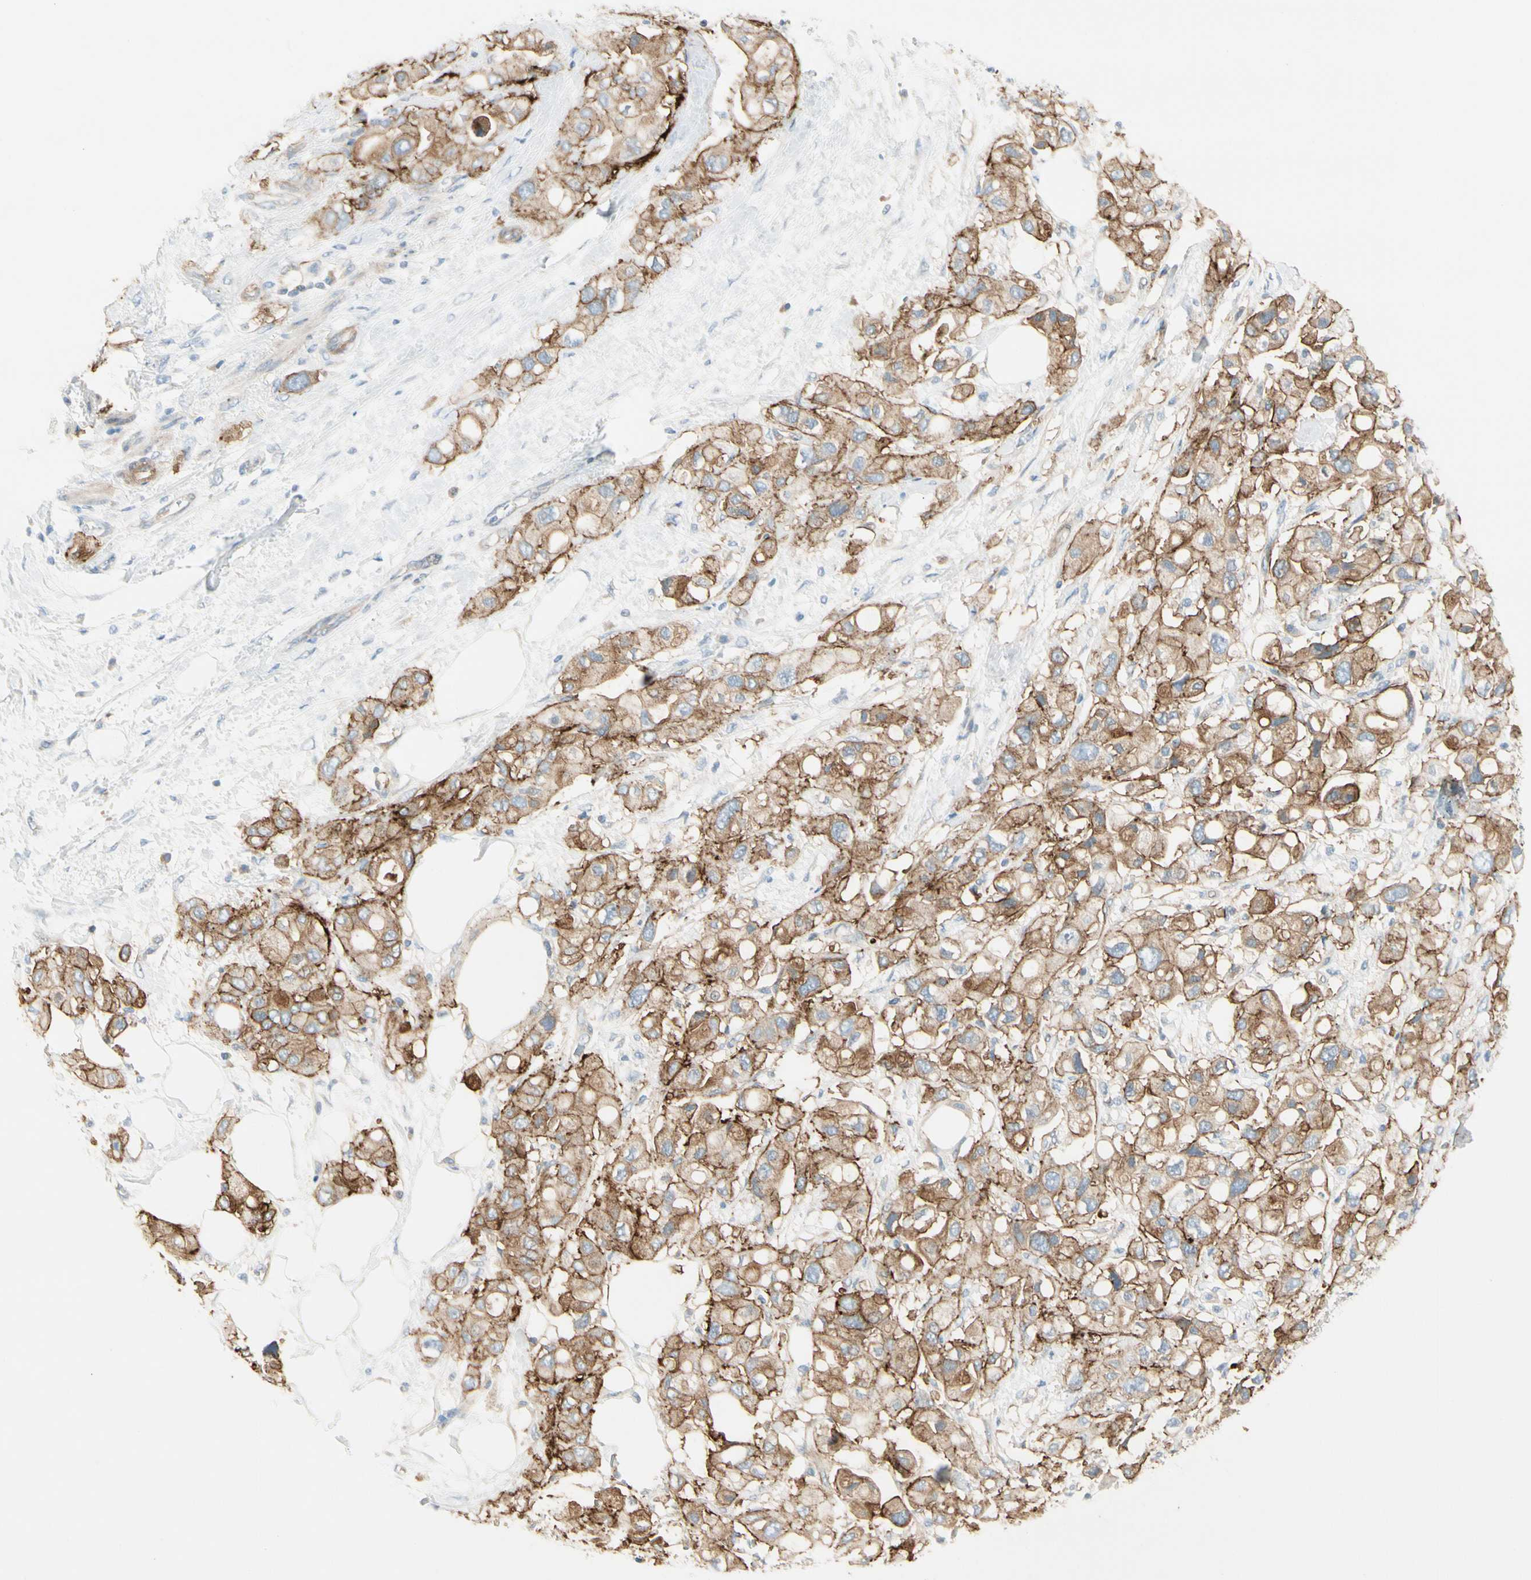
{"staining": {"intensity": "moderate", "quantity": ">75%", "location": "cytoplasmic/membranous"}, "tissue": "pancreatic cancer", "cell_type": "Tumor cells", "image_type": "cancer", "snomed": [{"axis": "morphology", "description": "Adenocarcinoma, NOS"}, {"axis": "topography", "description": "Pancreas"}], "caption": "Pancreatic cancer (adenocarcinoma) stained with a brown dye shows moderate cytoplasmic/membranous positive staining in about >75% of tumor cells.", "gene": "ITGA3", "patient": {"sex": "female", "age": 56}}